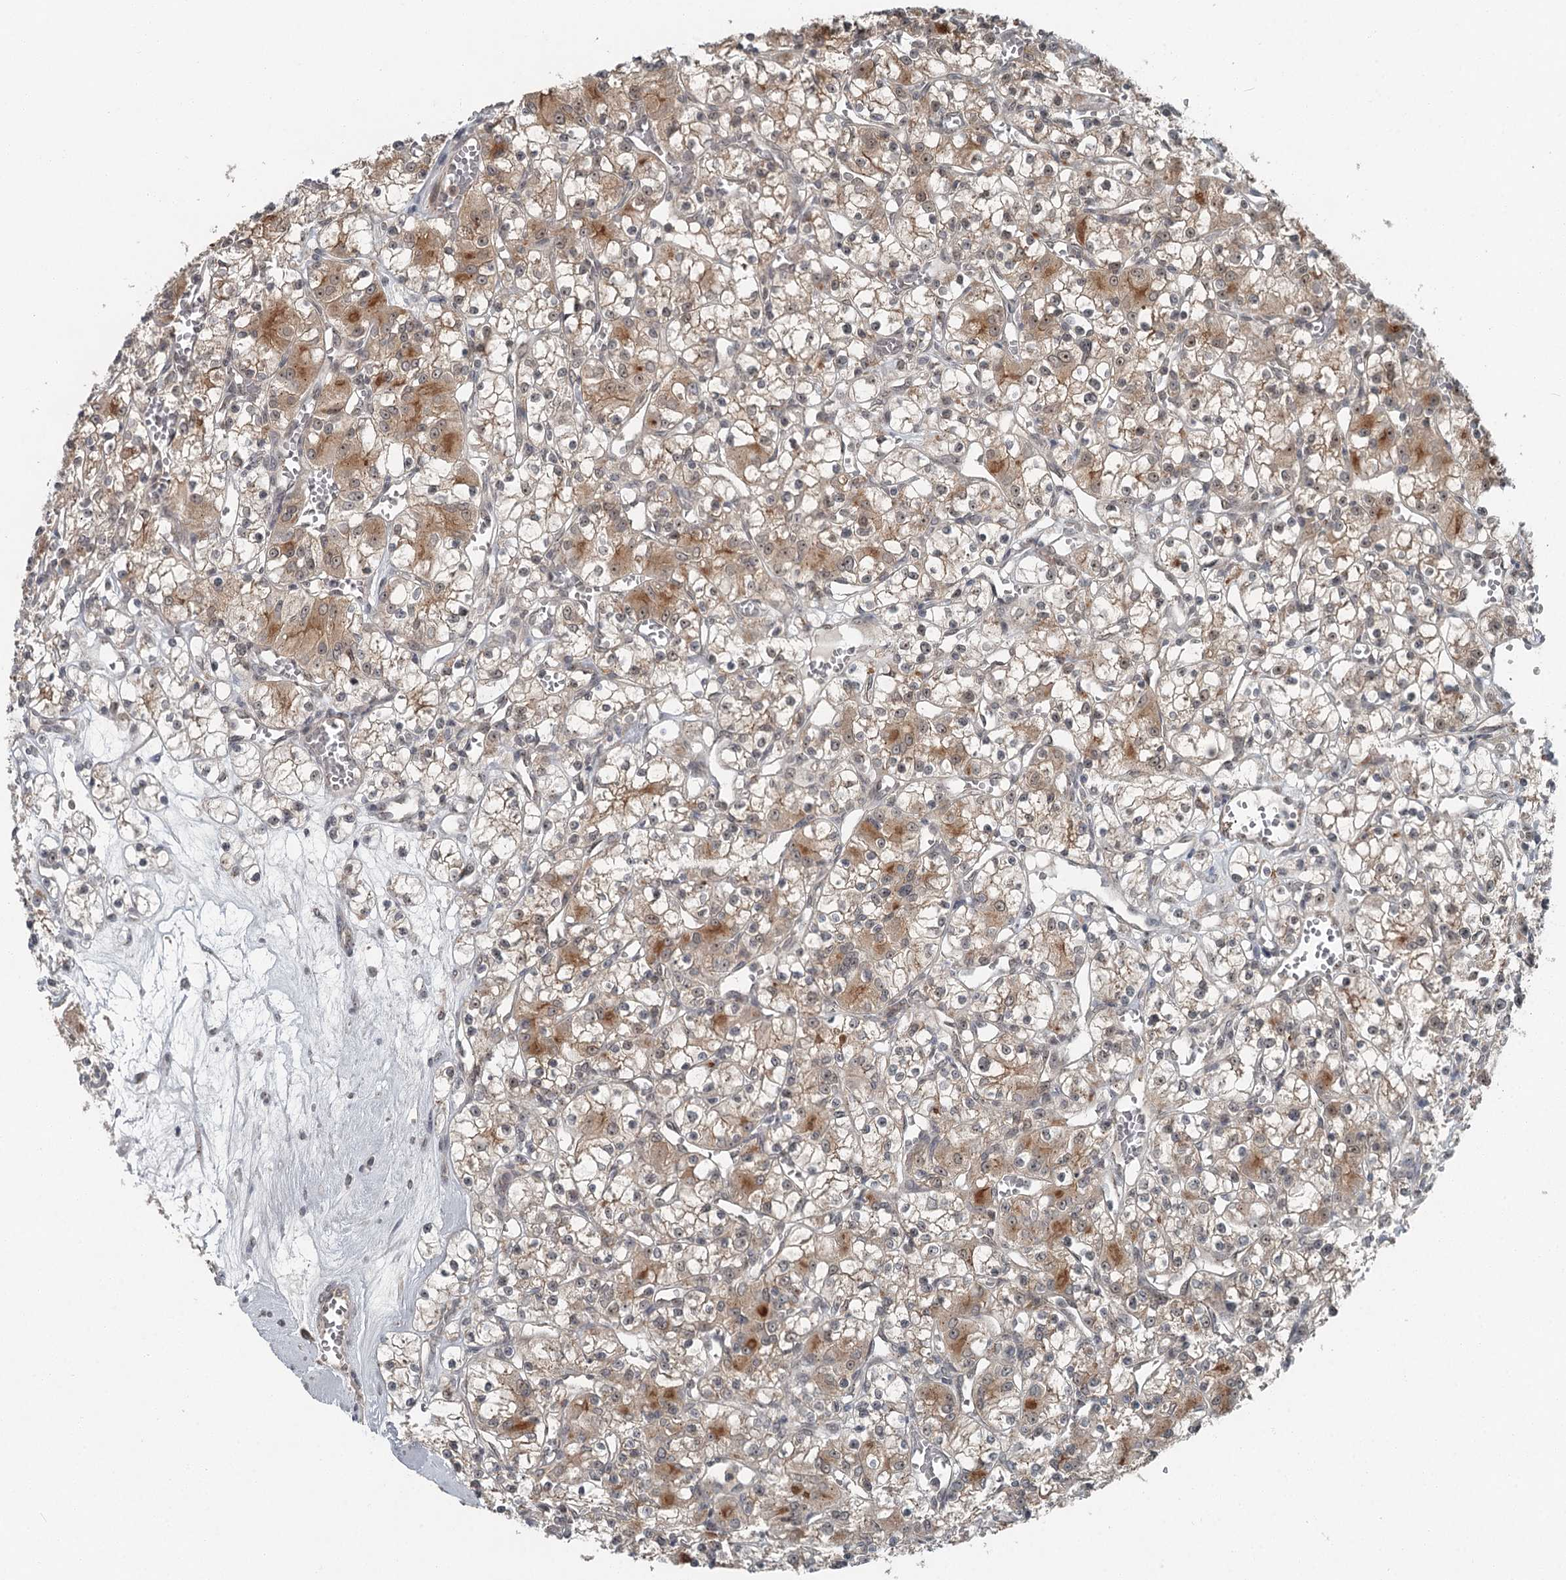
{"staining": {"intensity": "moderate", "quantity": "<25%", "location": "cytoplasmic/membranous"}, "tissue": "renal cancer", "cell_type": "Tumor cells", "image_type": "cancer", "snomed": [{"axis": "morphology", "description": "Adenocarcinoma, NOS"}, {"axis": "topography", "description": "Kidney"}], "caption": "IHC of renal cancer (adenocarcinoma) exhibits low levels of moderate cytoplasmic/membranous expression in about <25% of tumor cells.", "gene": "EXOSC1", "patient": {"sex": "female", "age": 59}}